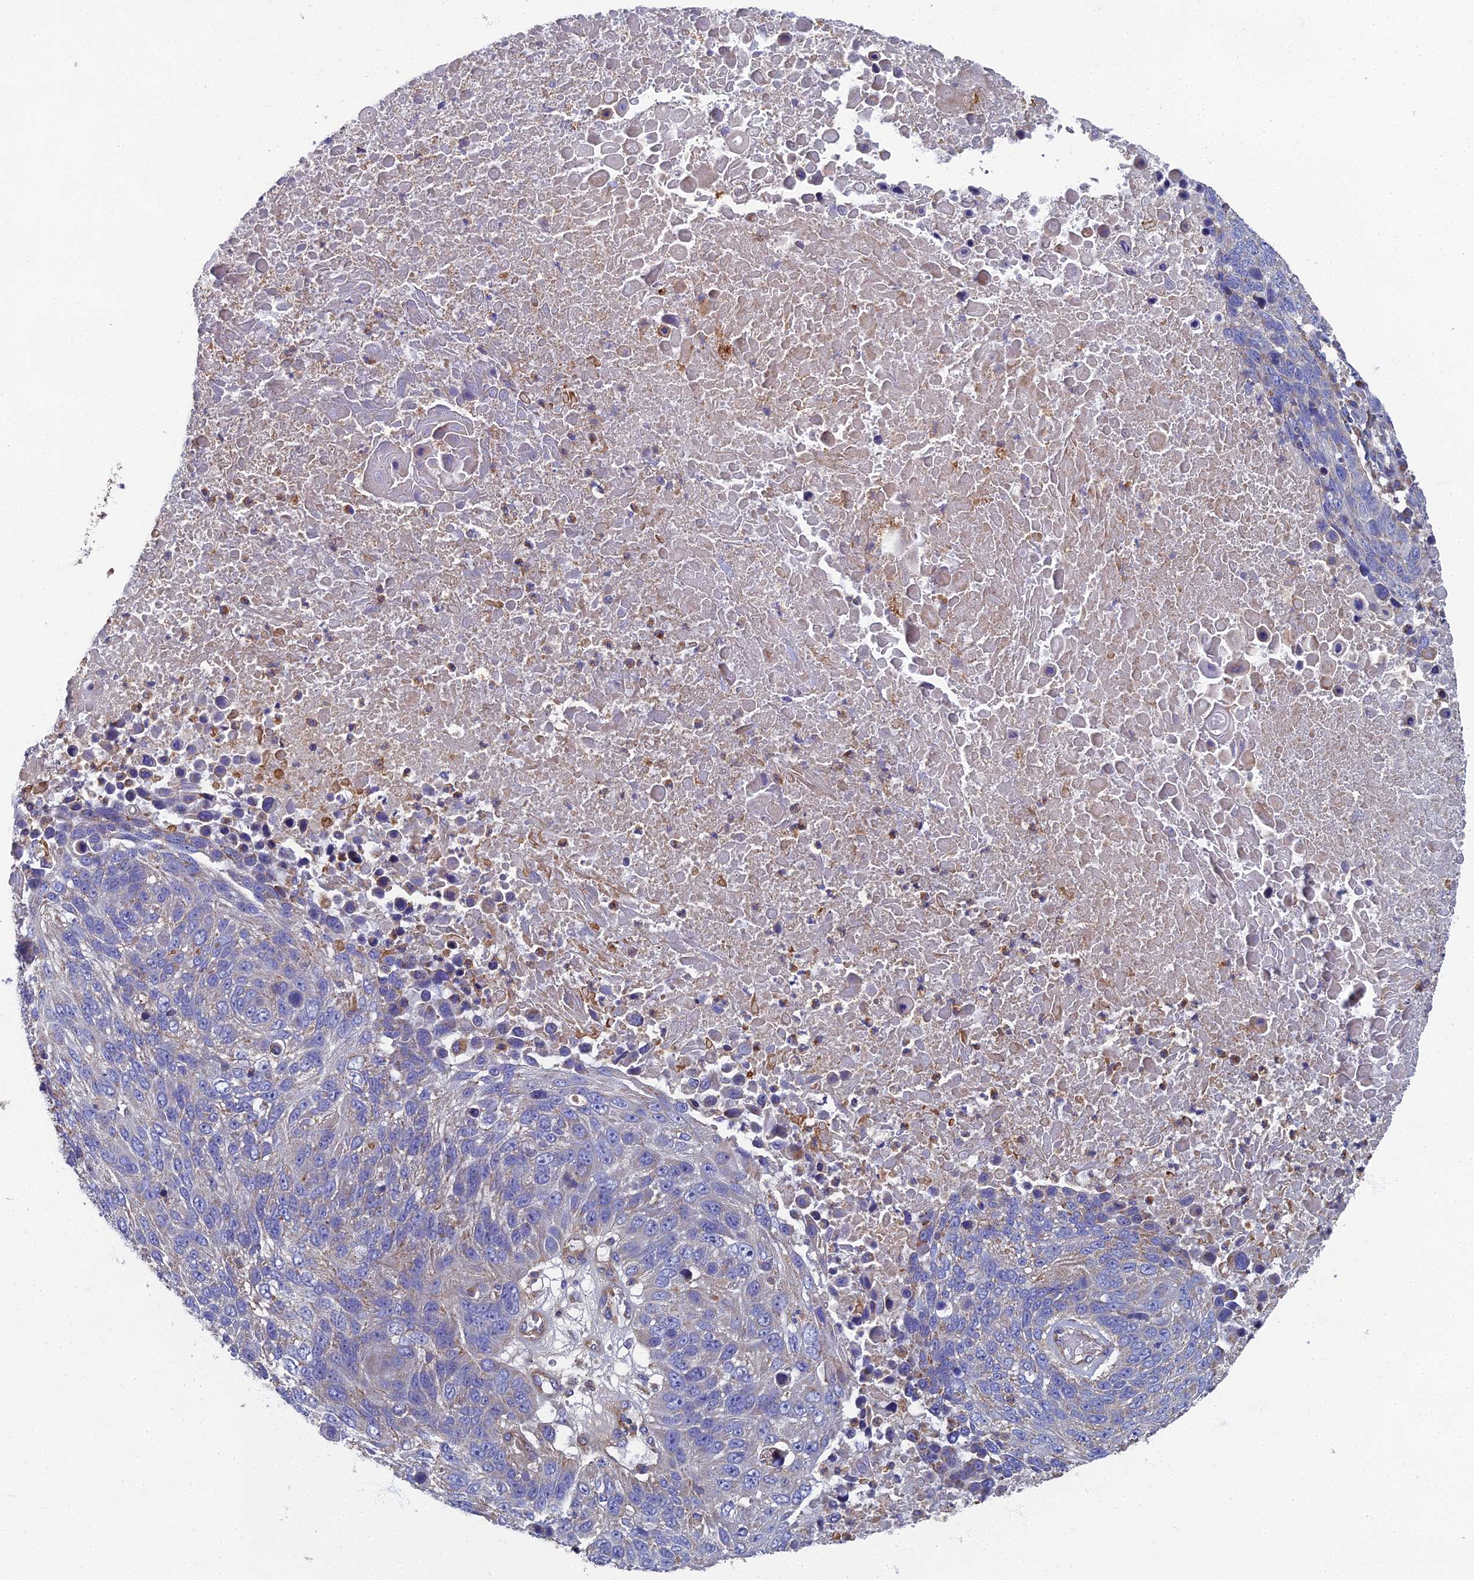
{"staining": {"intensity": "negative", "quantity": "none", "location": "none"}, "tissue": "lung cancer", "cell_type": "Tumor cells", "image_type": "cancer", "snomed": [{"axis": "morphology", "description": "Normal tissue, NOS"}, {"axis": "morphology", "description": "Squamous cell carcinoma, NOS"}, {"axis": "topography", "description": "Lymph node"}, {"axis": "topography", "description": "Lung"}], "caption": "The histopathology image displays no significant expression in tumor cells of lung squamous cell carcinoma.", "gene": "RNASEK", "patient": {"sex": "male", "age": 66}}